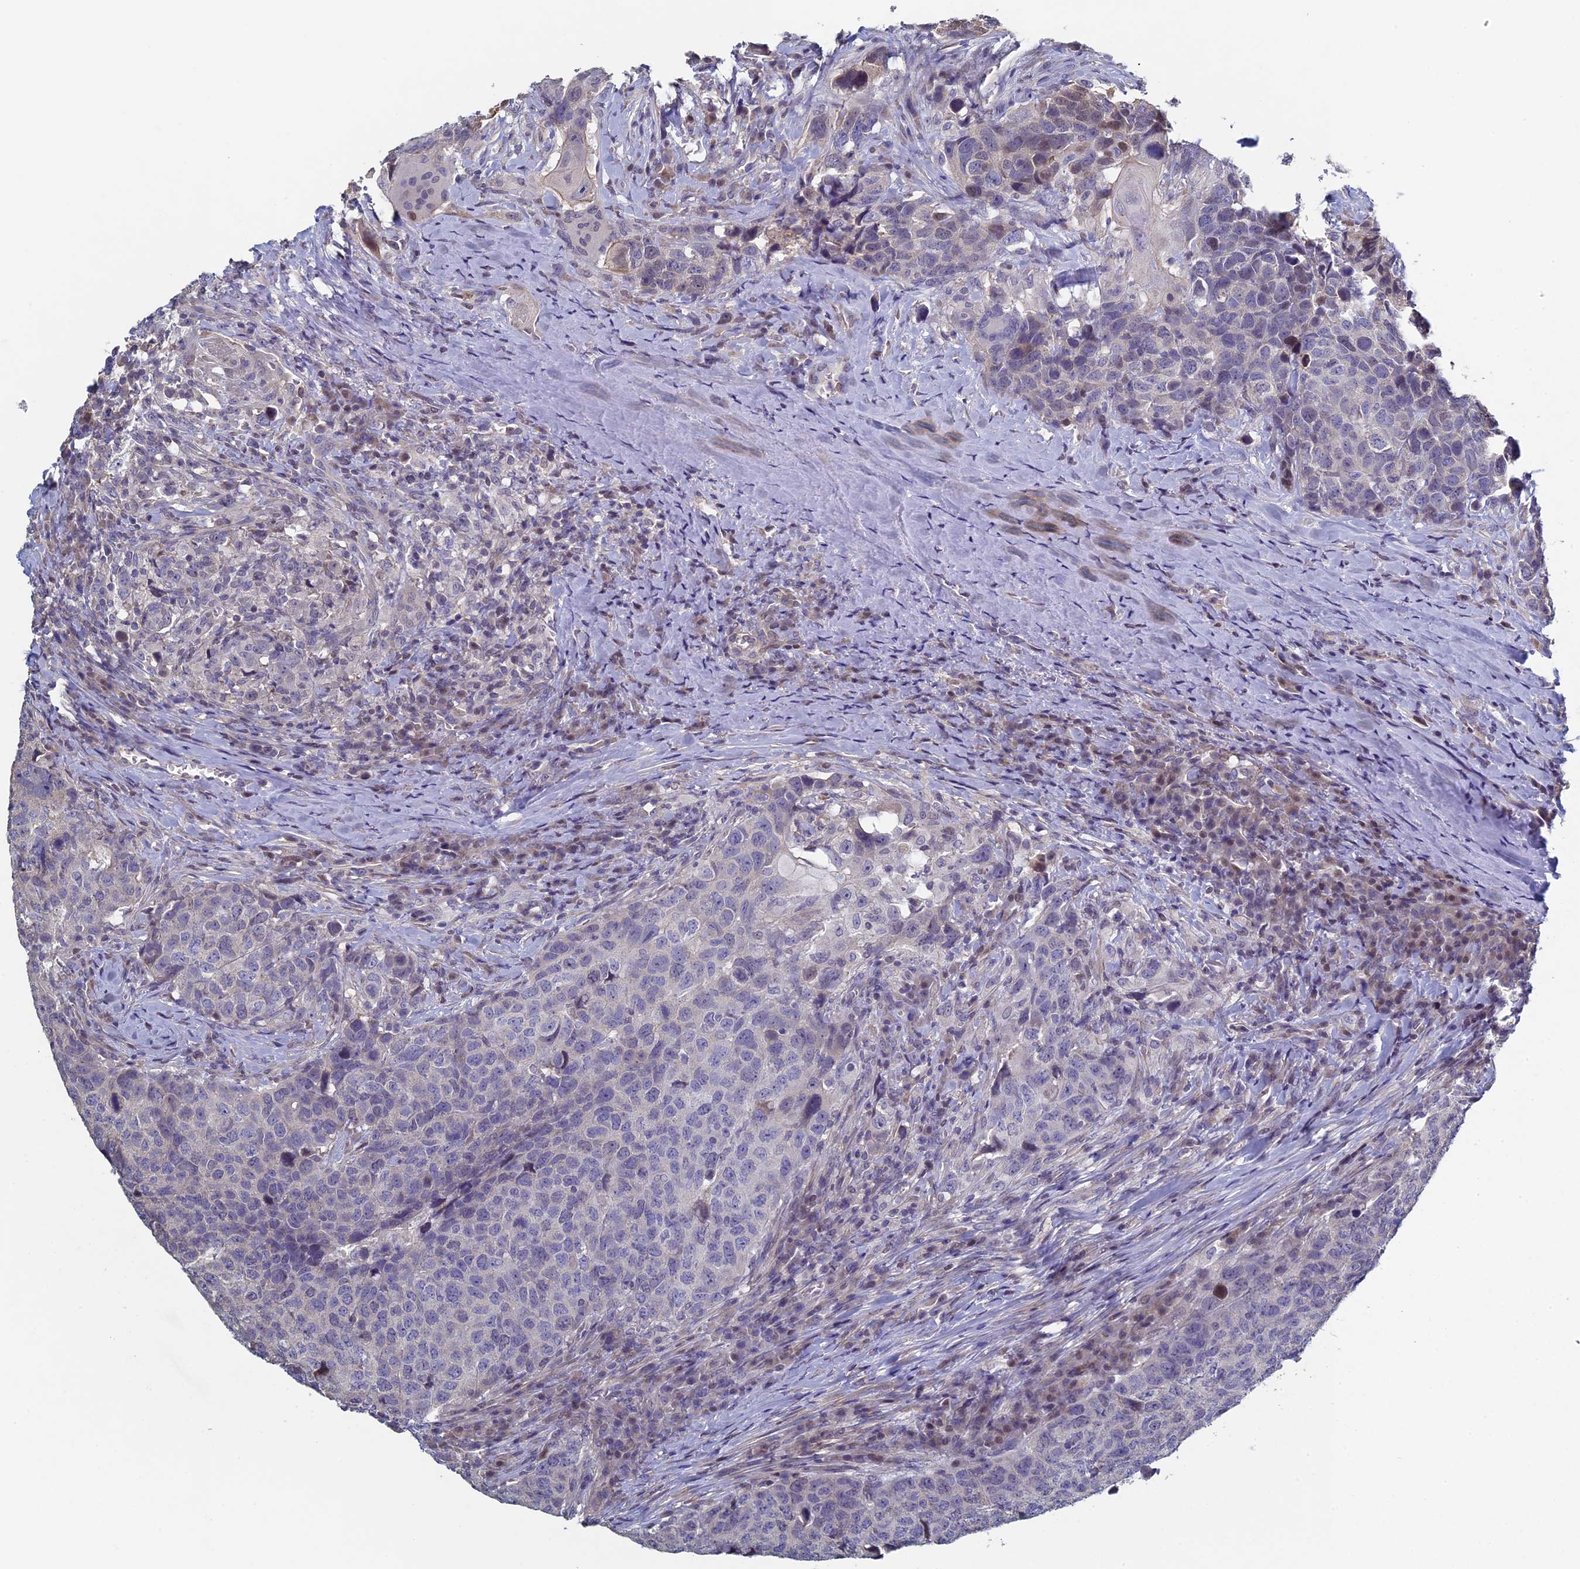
{"staining": {"intensity": "negative", "quantity": "none", "location": "none"}, "tissue": "head and neck cancer", "cell_type": "Tumor cells", "image_type": "cancer", "snomed": [{"axis": "morphology", "description": "Squamous cell carcinoma, NOS"}, {"axis": "topography", "description": "Head-Neck"}], "caption": "A high-resolution micrograph shows immunohistochemistry staining of squamous cell carcinoma (head and neck), which exhibits no significant positivity in tumor cells.", "gene": "DIXDC1", "patient": {"sex": "male", "age": 66}}